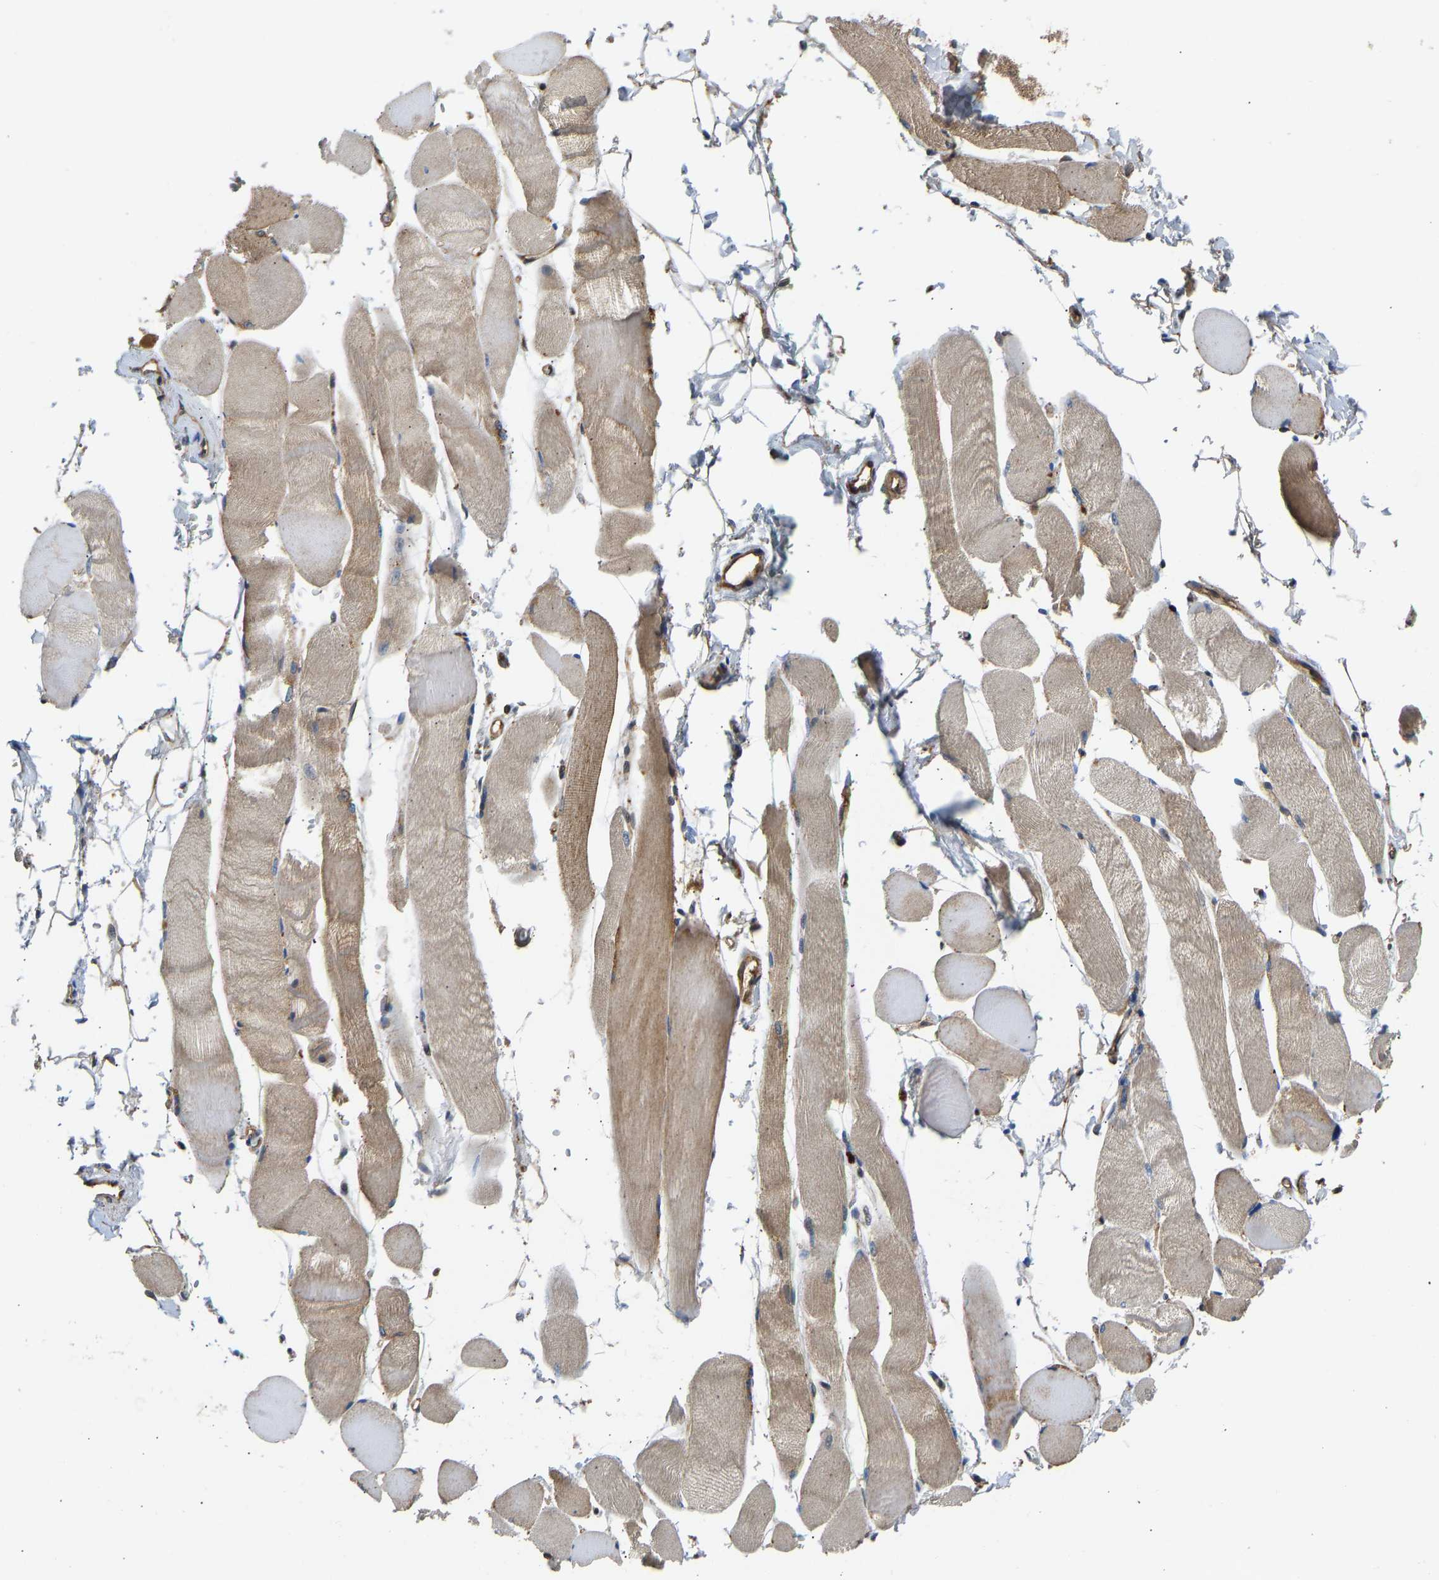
{"staining": {"intensity": "moderate", "quantity": "25%-75%", "location": "cytoplasmic/membranous"}, "tissue": "skeletal muscle", "cell_type": "Myocytes", "image_type": "normal", "snomed": [{"axis": "morphology", "description": "Normal tissue, NOS"}, {"axis": "topography", "description": "Skeletal muscle"}, {"axis": "topography", "description": "Peripheral nerve tissue"}], "caption": "A medium amount of moderate cytoplasmic/membranous expression is appreciated in approximately 25%-75% of myocytes in benign skeletal muscle.", "gene": "RASGRF2", "patient": {"sex": "female", "age": 84}}